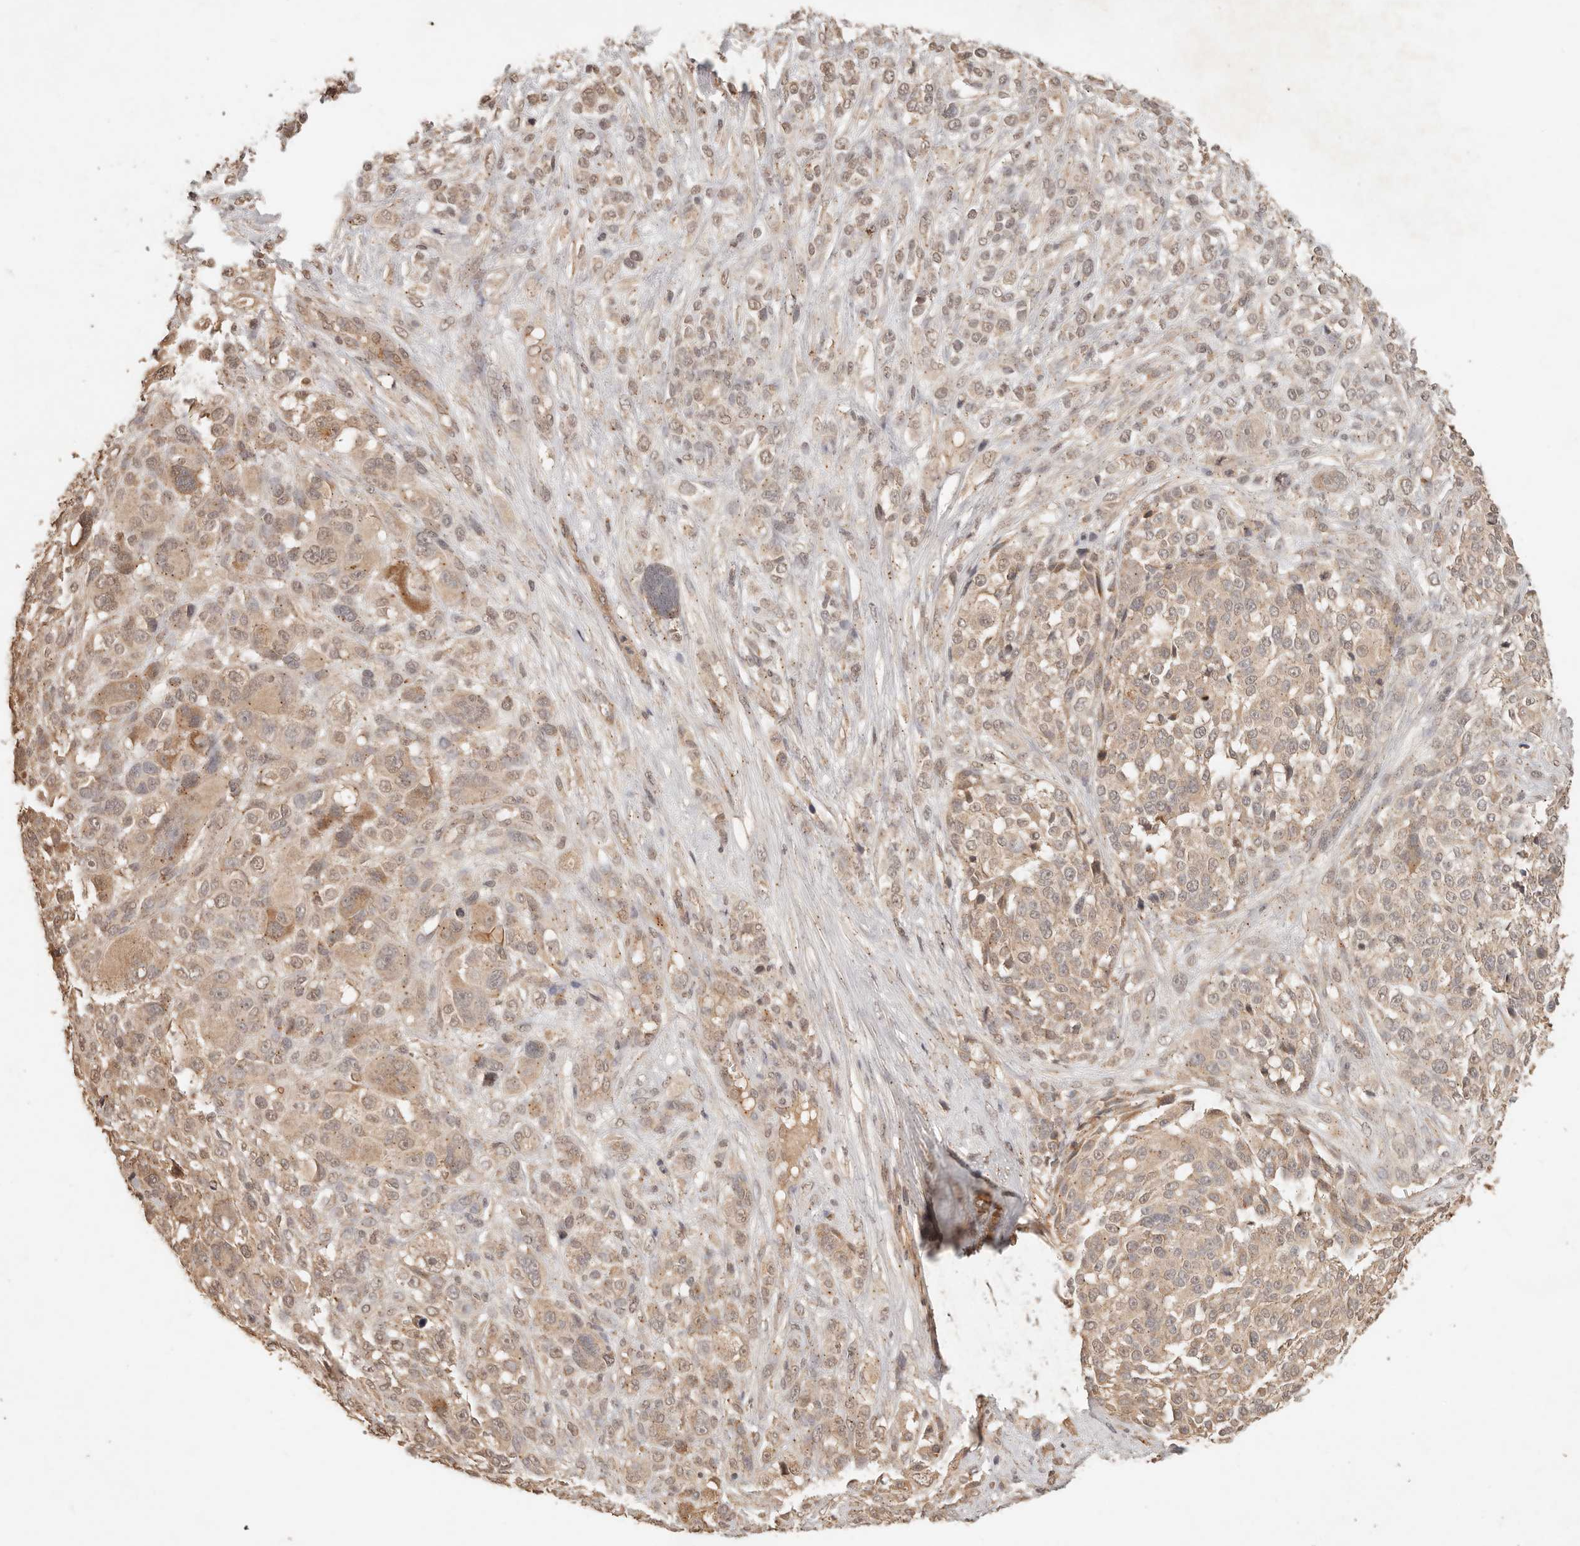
{"staining": {"intensity": "weak", "quantity": ">75%", "location": "cytoplasmic/membranous,nuclear"}, "tissue": "melanoma", "cell_type": "Tumor cells", "image_type": "cancer", "snomed": [{"axis": "morphology", "description": "Malignant melanoma, NOS"}, {"axis": "topography", "description": "Skin"}], "caption": "Immunohistochemistry image of malignant melanoma stained for a protein (brown), which reveals low levels of weak cytoplasmic/membranous and nuclear staining in about >75% of tumor cells.", "gene": "LMO4", "patient": {"sex": "female", "age": 55}}